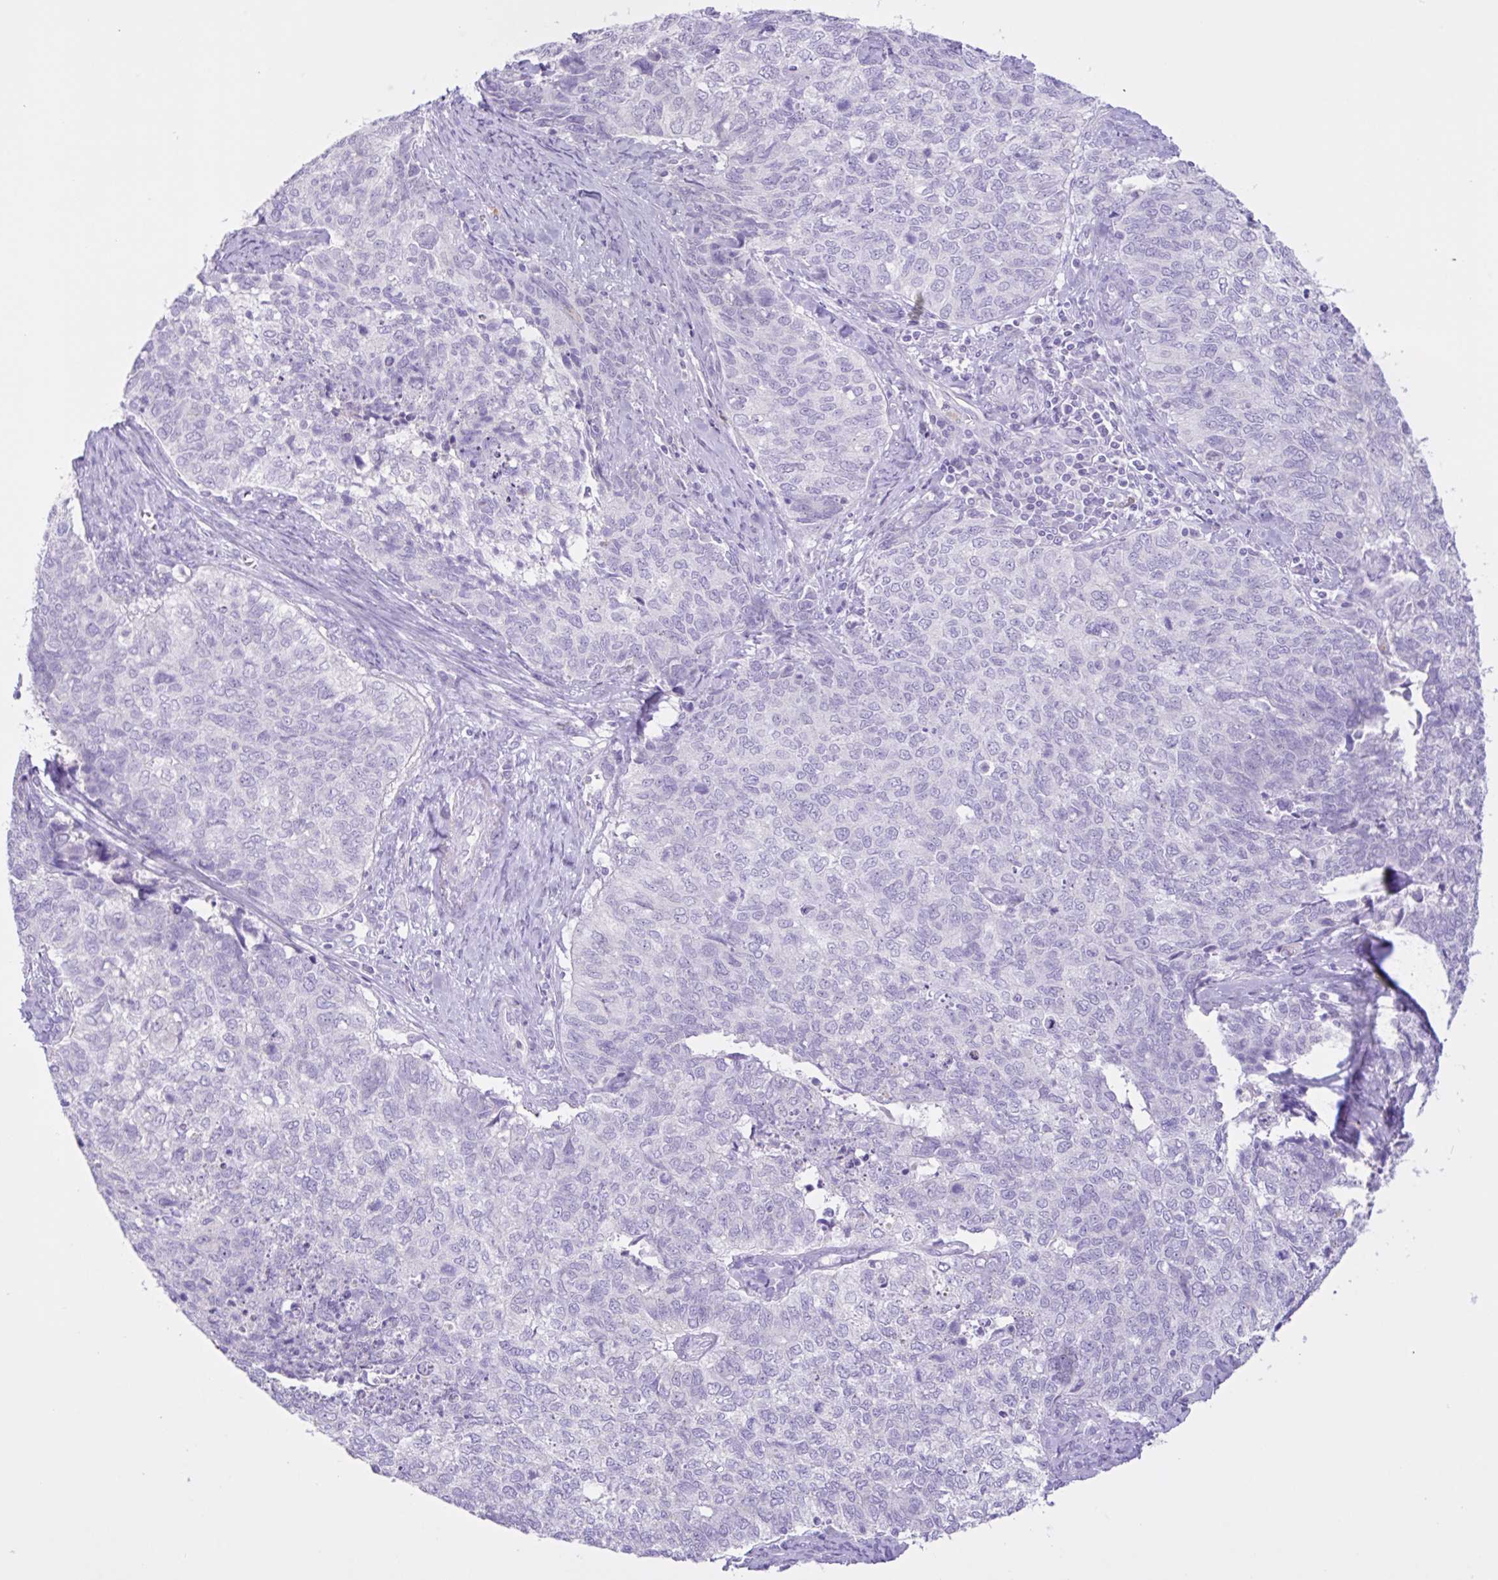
{"staining": {"intensity": "negative", "quantity": "none", "location": "none"}, "tissue": "cervical cancer", "cell_type": "Tumor cells", "image_type": "cancer", "snomed": [{"axis": "morphology", "description": "Adenocarcinoma, NOS"}, {"axis": "topography", "description": "Cervix"}], "caption": "High power microscopy image of an IHC photomicrograph of cervical cancer (adenocarcinoma), revealing no significant staining in tumor cells.", "gene": "CST11", "patient": {"sex": "female", "age": 63}}